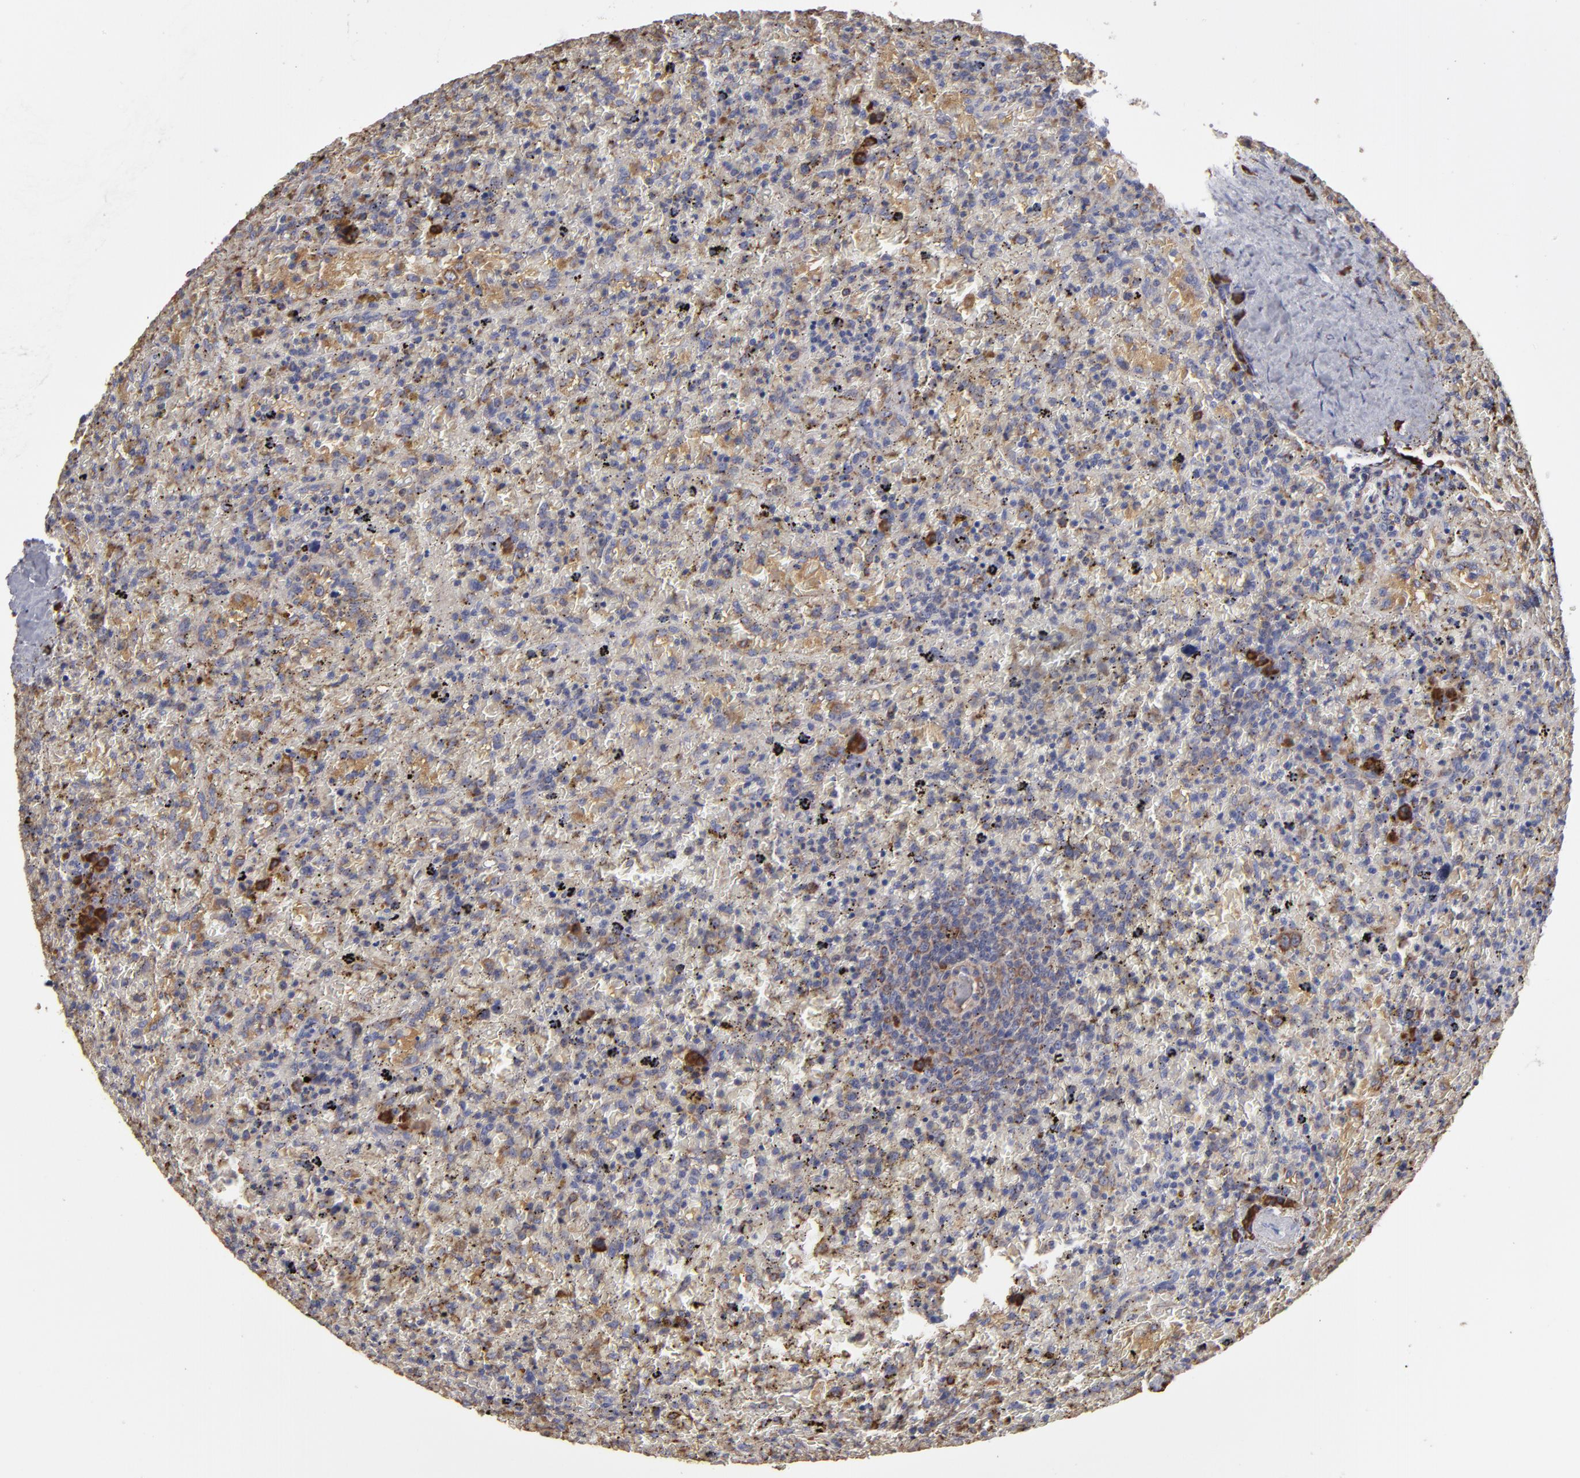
{"staining": {"intensity": "weak", "quantity": ">75%", "location": "cytoplasmic/membranous"}, "tissue": "lymphoma", "cell_type": "Tumor cells", "image_type": "cancer", "snomed": [{"axis": "morphology", "description": "Malignant lymphoma, non-Hodgkin's type, High grade"}, {"axis": "topography", "description": "Spleen"}, {"axis": "topography", "description": "Lymph node"}], "caption": "High-grade malignant lymphoma, non-Hodgkin's type stained with a brown dye exhibits weak cytoplasmic/membranous positive expression in about >75% of tumor cells.", "gene": "SND1", "patient": {"sex": "female", "age": 70}}